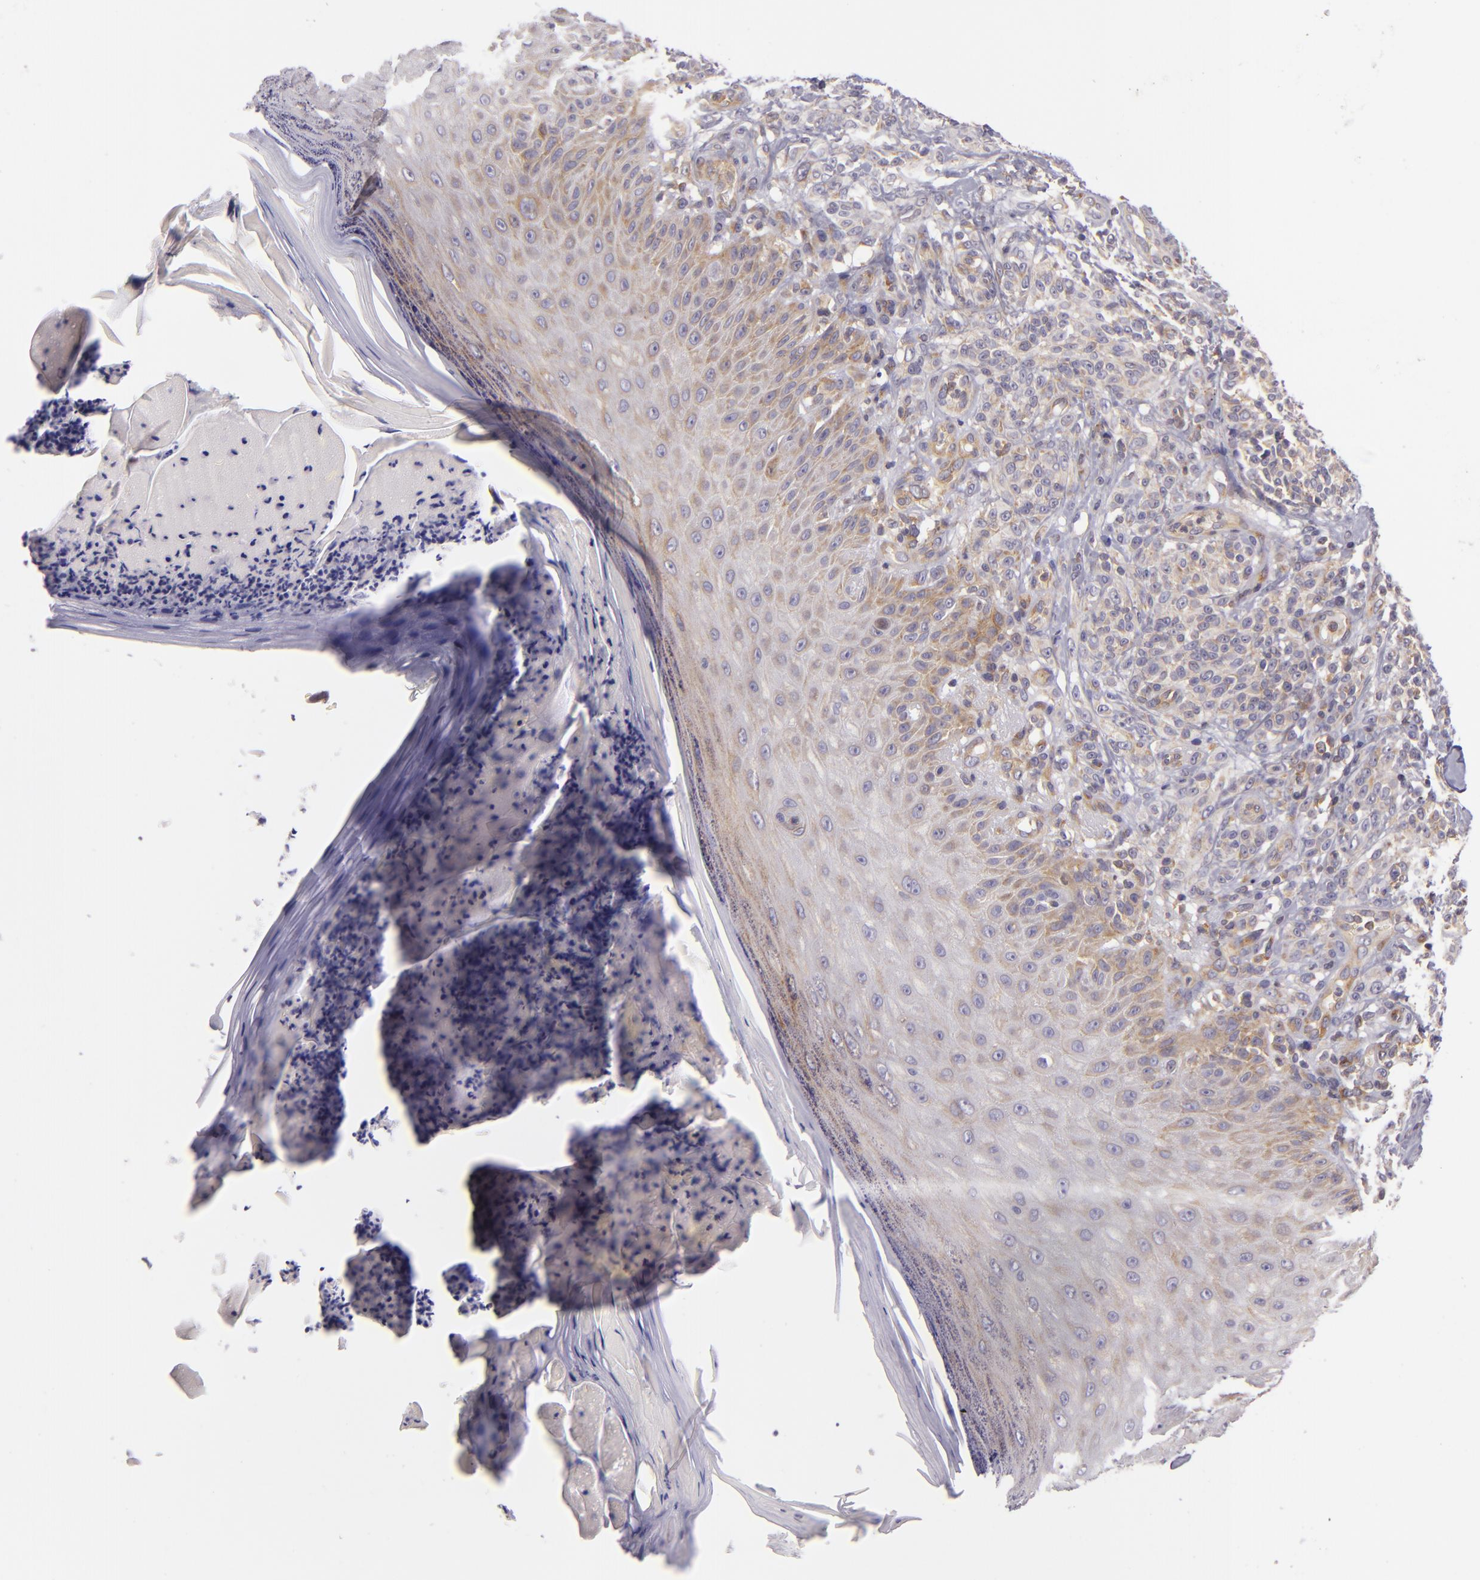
{"staining": {"intensity": "weak", "quantity": "<25%", "location": "cytoplasmic/membranous"}, "tissue": "melanoma", "cell_type": "Tumor cells", "image_type": "cancer", "snomed": [{"axis": "morphology", "description": "Malignant melanoma, NOS"}, {"axis": "topography", "description": "Skin"}], "caption": "DAB immunohistochemical staining of human melanoma demonstrates no significant staining in tumor cells.", "gene": "UPF3B", "patient": {"sex": "male", "age": 57}}